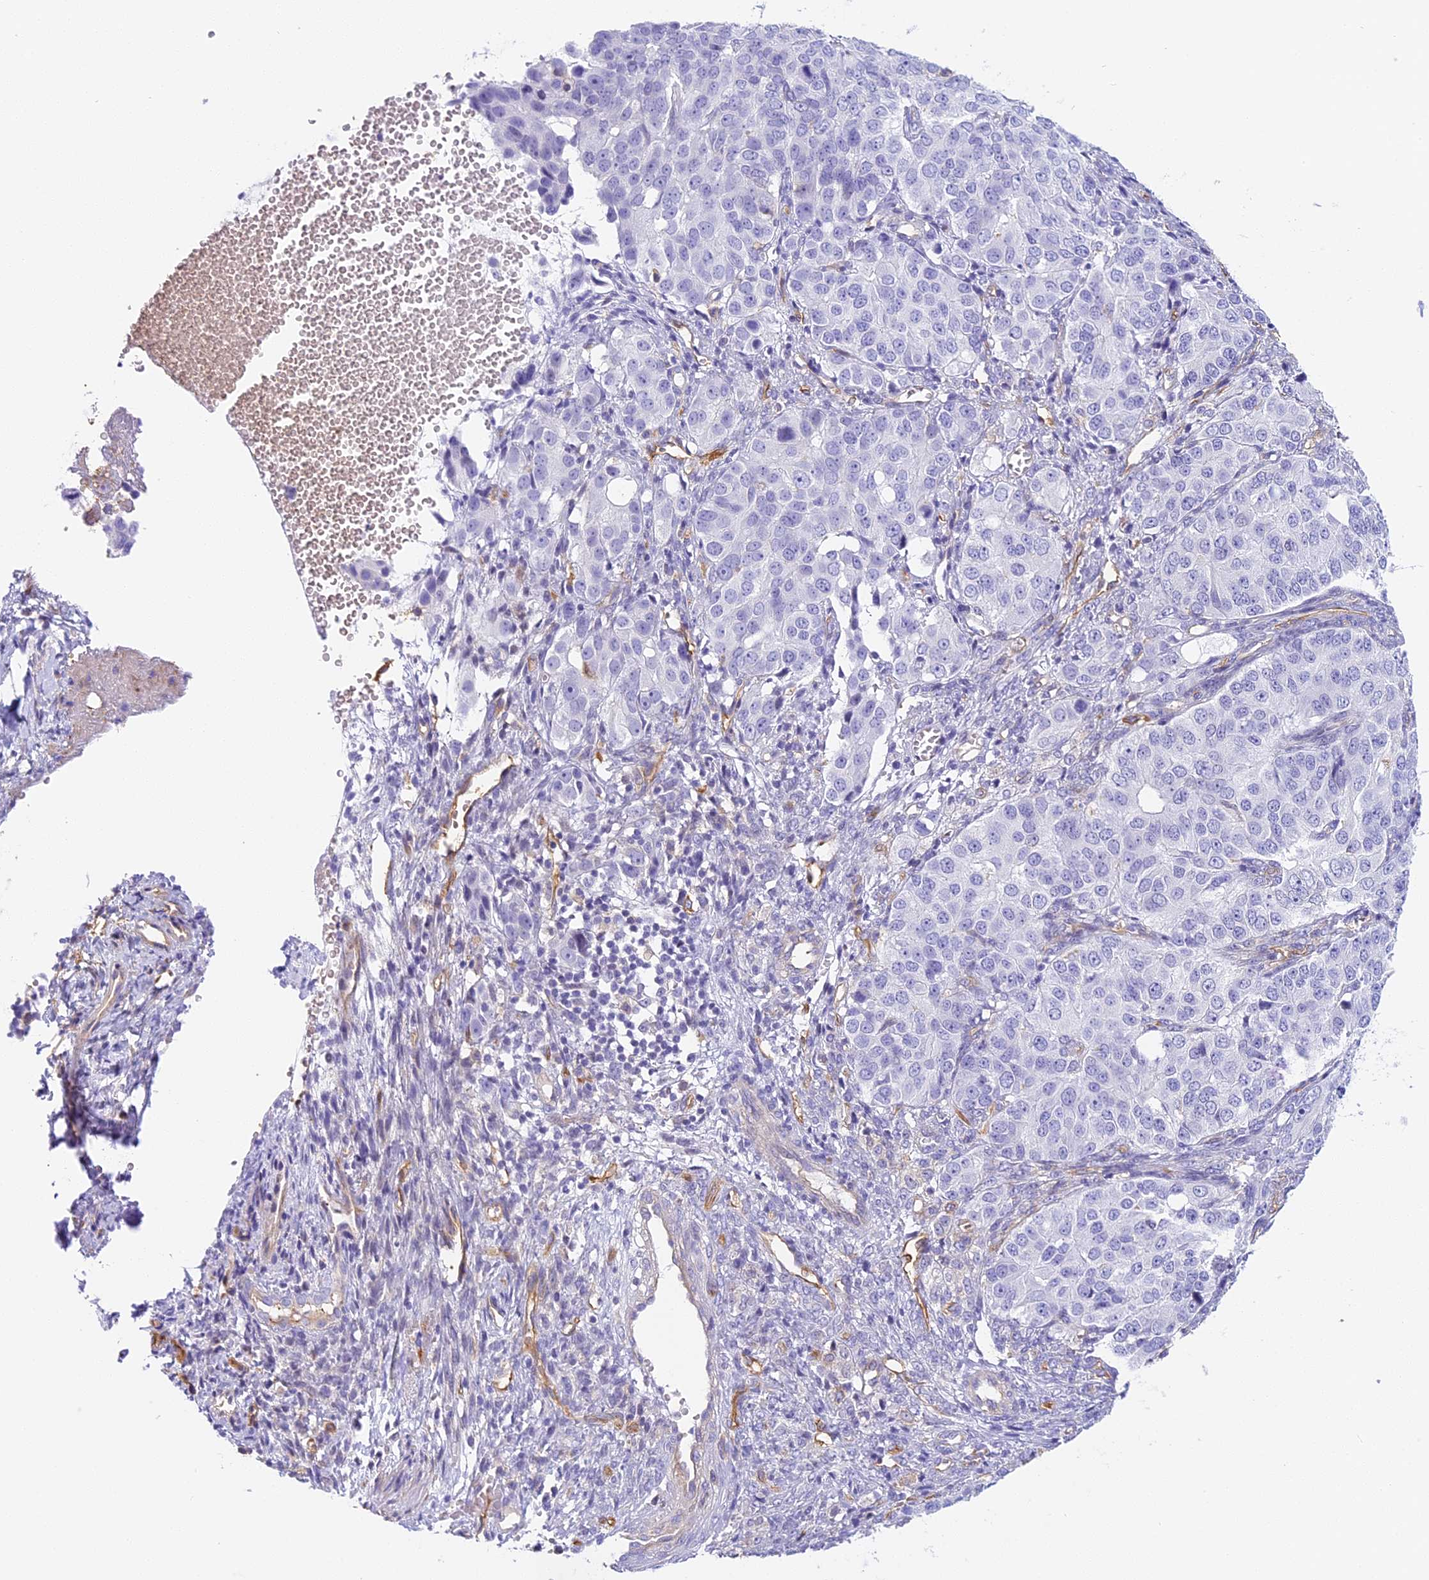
{"staining": {"intensity": "negative", "quantity": "none", "location": "none"}, "tissue": "ovarian cancer", "cell_type": "Tumor cells", "image_type": "cancer", "snomed": [{"axis": "morphology", "description": "Carcinoma, endometroid"}, {"axis": "topography", "description": "Ovary"}], "caption": "Tumor cells show no significant protein expression in endometroid carcinoma (ovarian).", "gene": "HOMER3", "patient": {"sex": "female", "age": 51}}